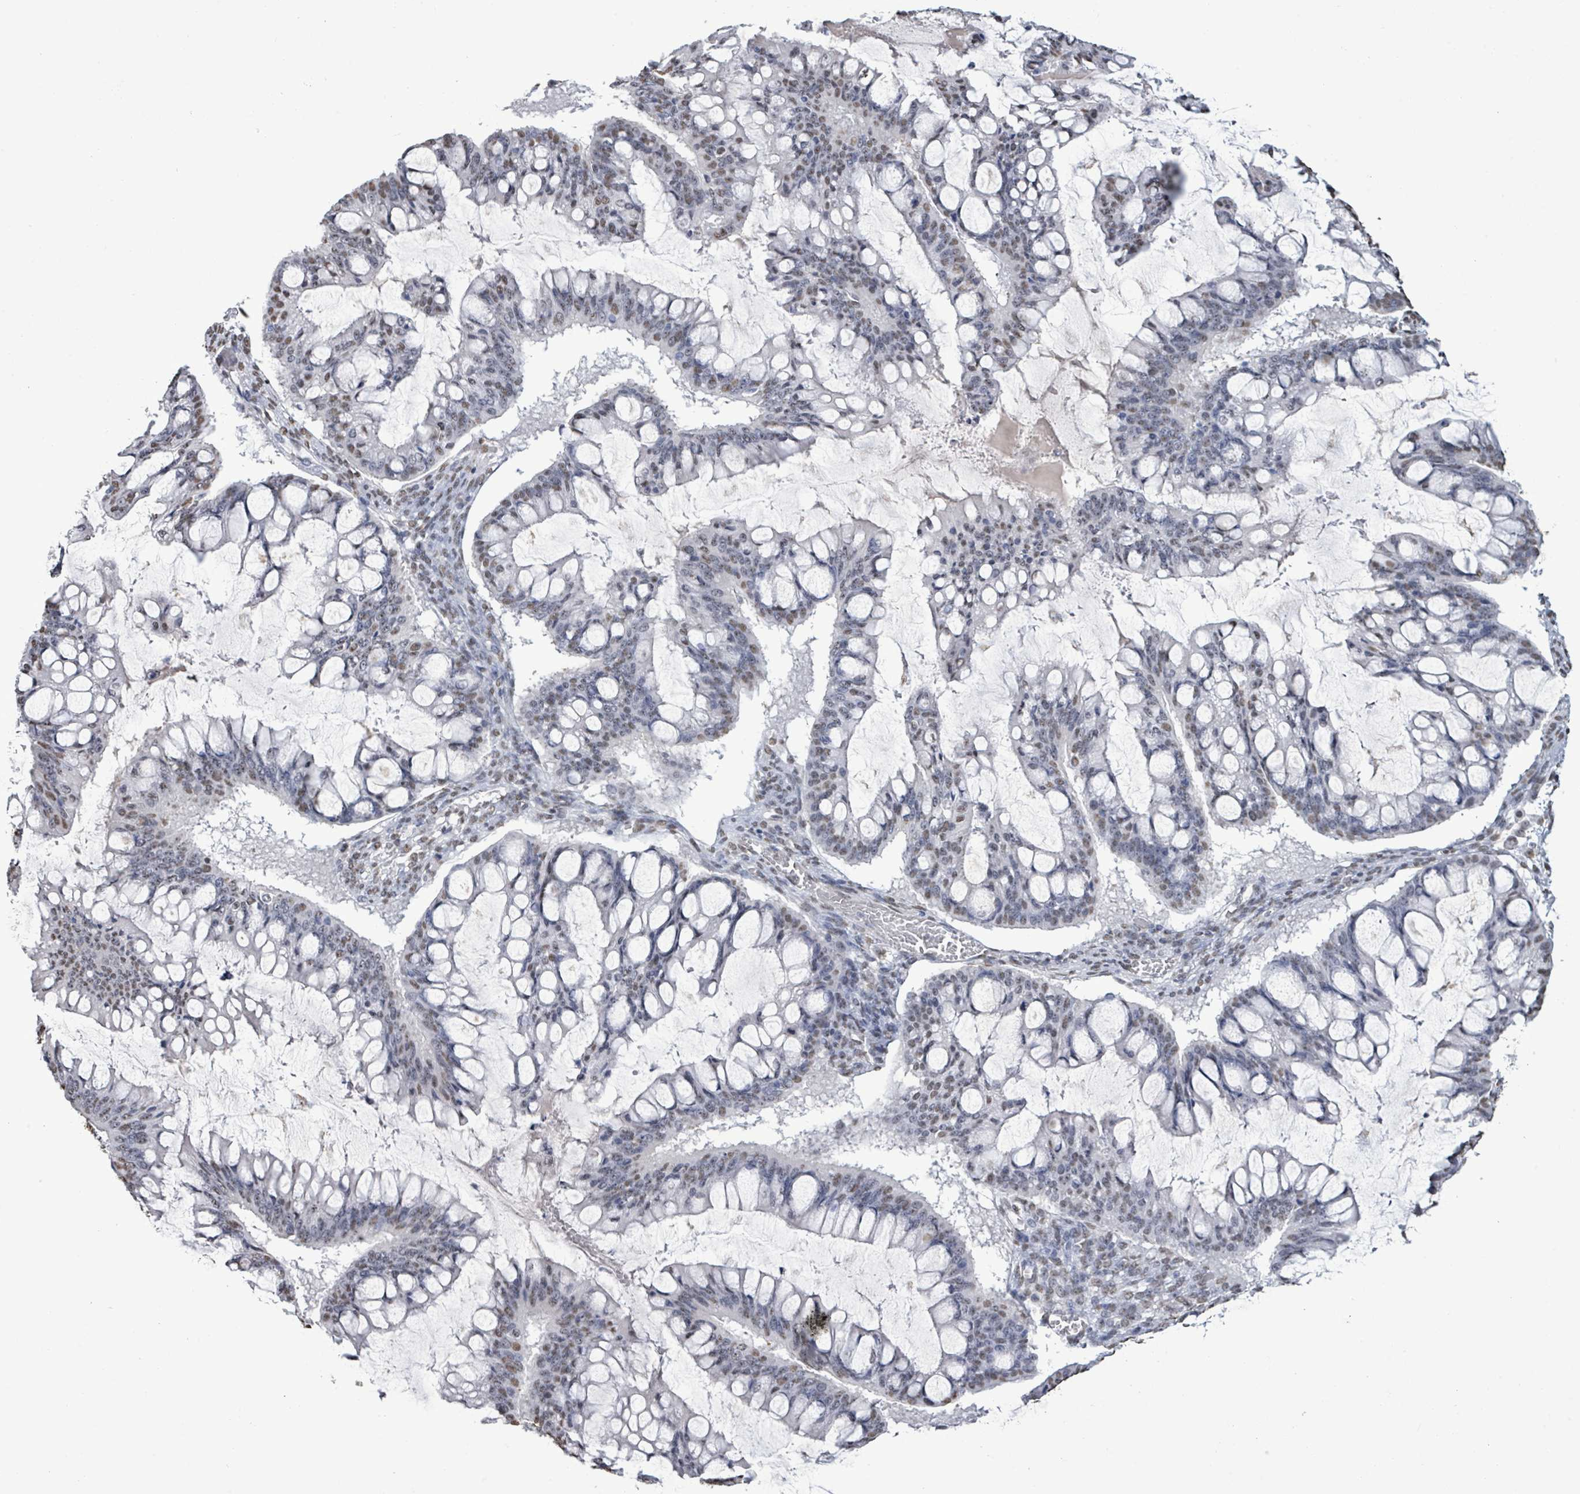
{"staining": {"intensity": "moderate", "quantity": "<25%", "location": "nuclear"}, "tissue": "ovarian cancer", "cell_type": "Tumor cells", "image_type": "cancer", "snomed": [{"axis": "morphology", "description": "Cystadenocarcinoma, mucinous, NOS"}, {"axis": "topography", "description": "Ovary"}], "caption": "Tumor cells demonstrate moderate nuclear positivity in approximately <25% of cells in mucinous cystadenocarcinoma (ovarian).", "gene": "SAMD14", "patient": {"sex": "female", "age": 73}}